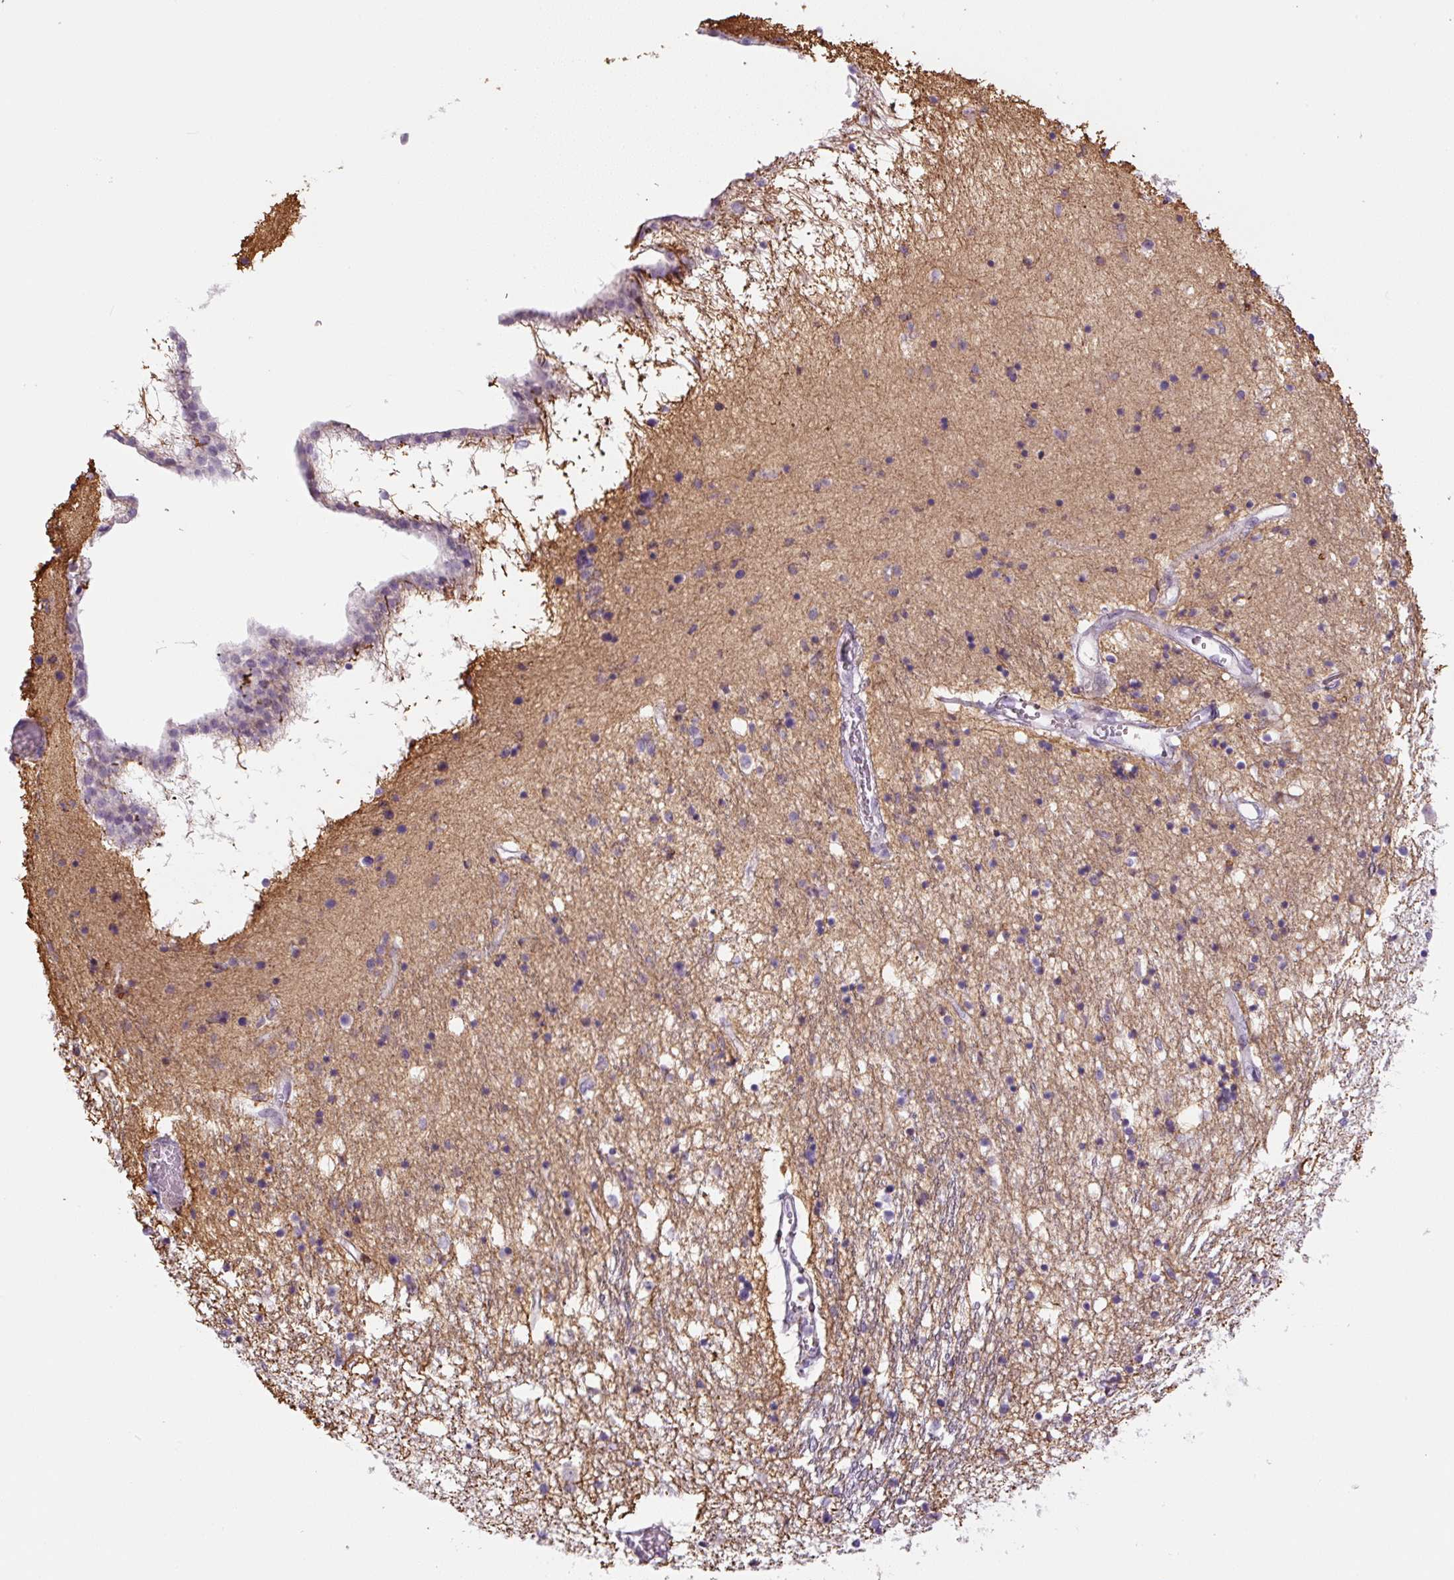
{"staining": {"intensity": "negative", "quantity": "none", "location": "none"}, "tissue": "caudate", "cell_type": "Glial cells", "image_type": "normal", "snomed": [{"axis": "morphology", "description": "Normal tissue, NOS"}, {"axis": "topography", "description": "Lateral ventricle wall"}], "caption": "Immunohistochemistry (IHC) histopathology image of benign caudate: human caudate stained with DAB exhibits no significant protein expression in glial cells. Brightfield microscopy of immunohistochemistry (IHC) stained with DAB (brown) and hematoxylin (blue), captured at high magnification.", "gene": "DISP3", "patient": {"sex": "male", "age": 70}}